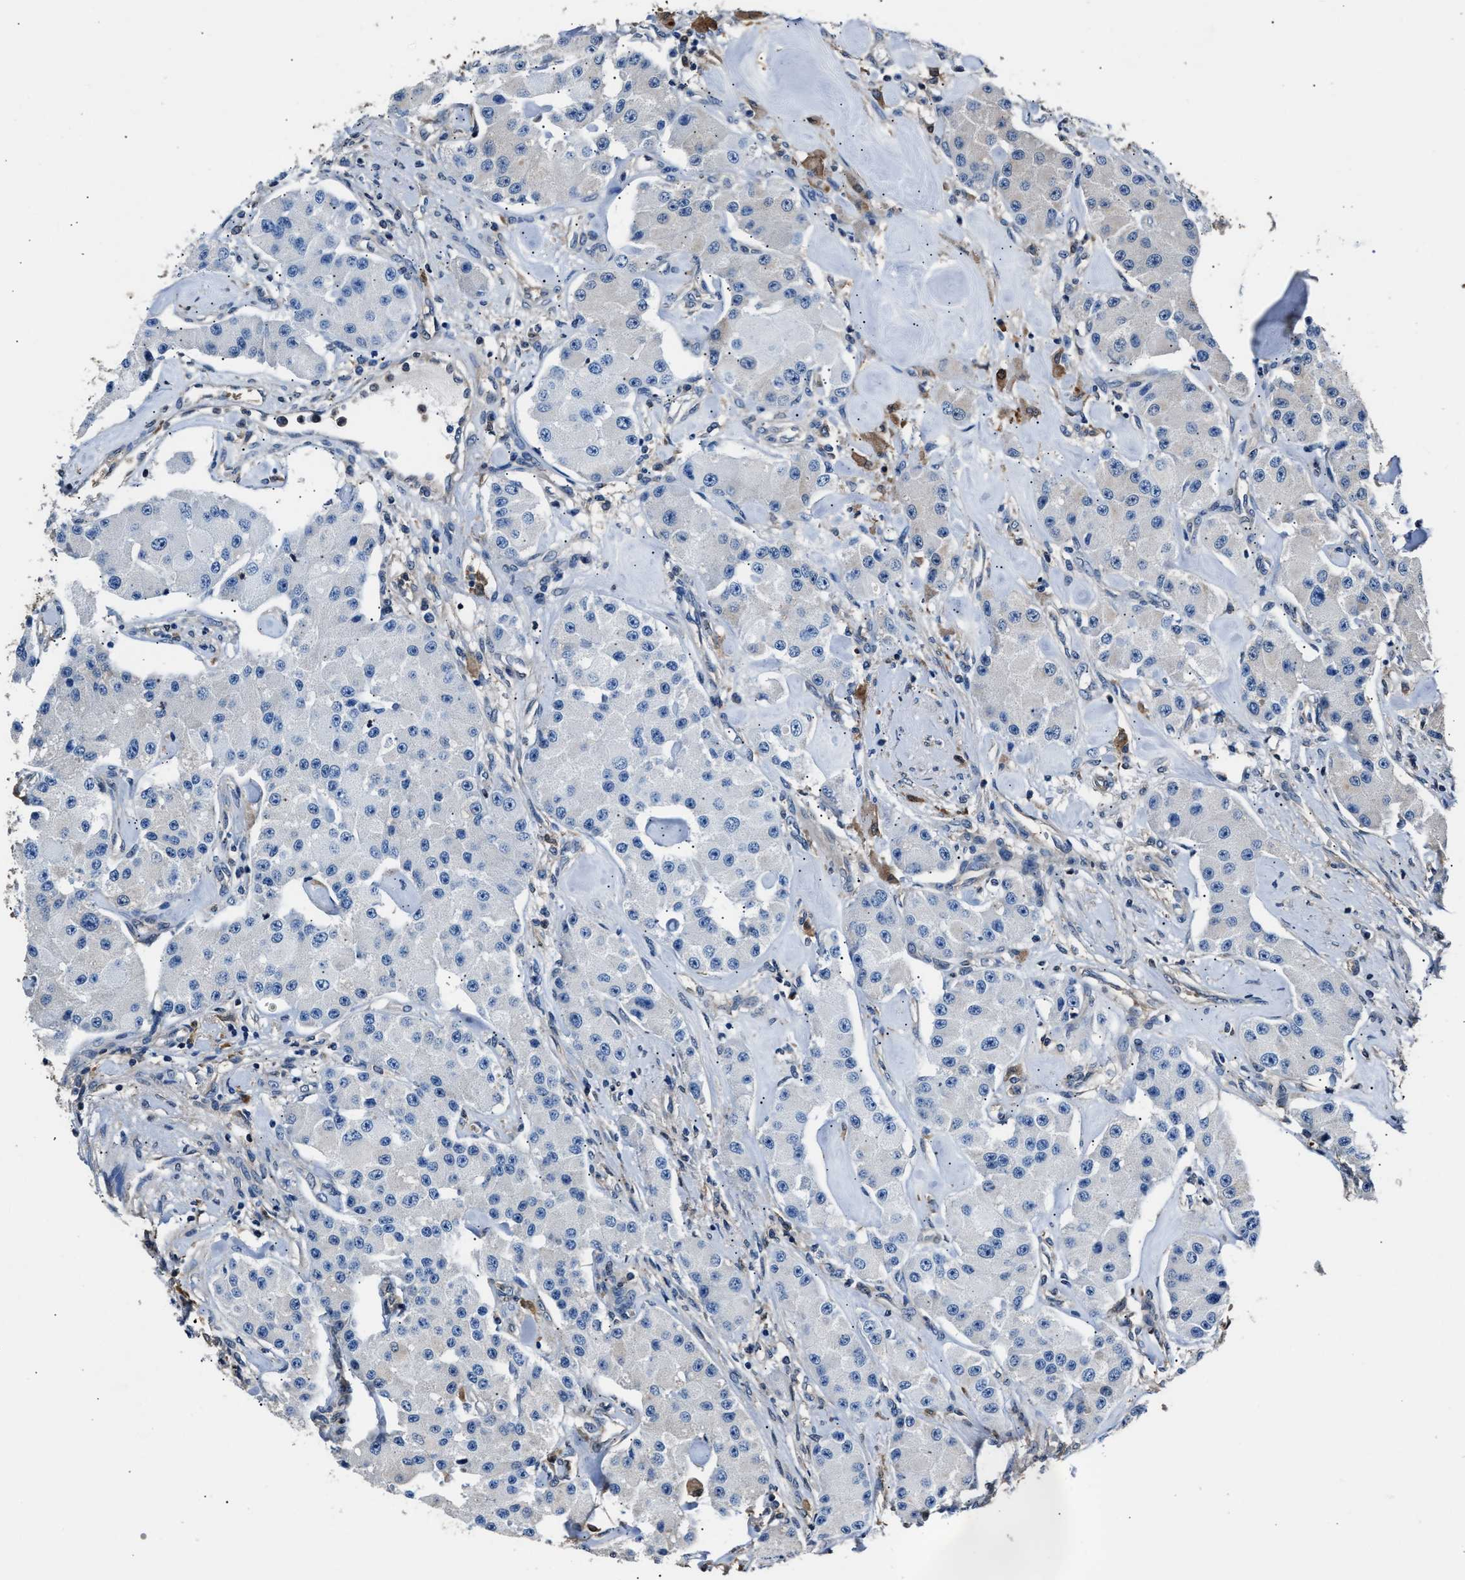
{"staining": {"intensity": "negative", "quantity": "none", "location": "none"}, "tissue": "carcinoid", "cell_type": "Tumor cells", "image_type": "cancer", "snomed": [{"axis": "morphology", "description": "Carcinoid, malignant, NOS"}, {"axis": "topography", "description": "Pancreas"}], "caption": "Carcinoid was stained to show a protein in brown. There is no significant positivity in tumor cells.", "gene": "GSTP1", "patient": {"sex": "male", "age": 41}}